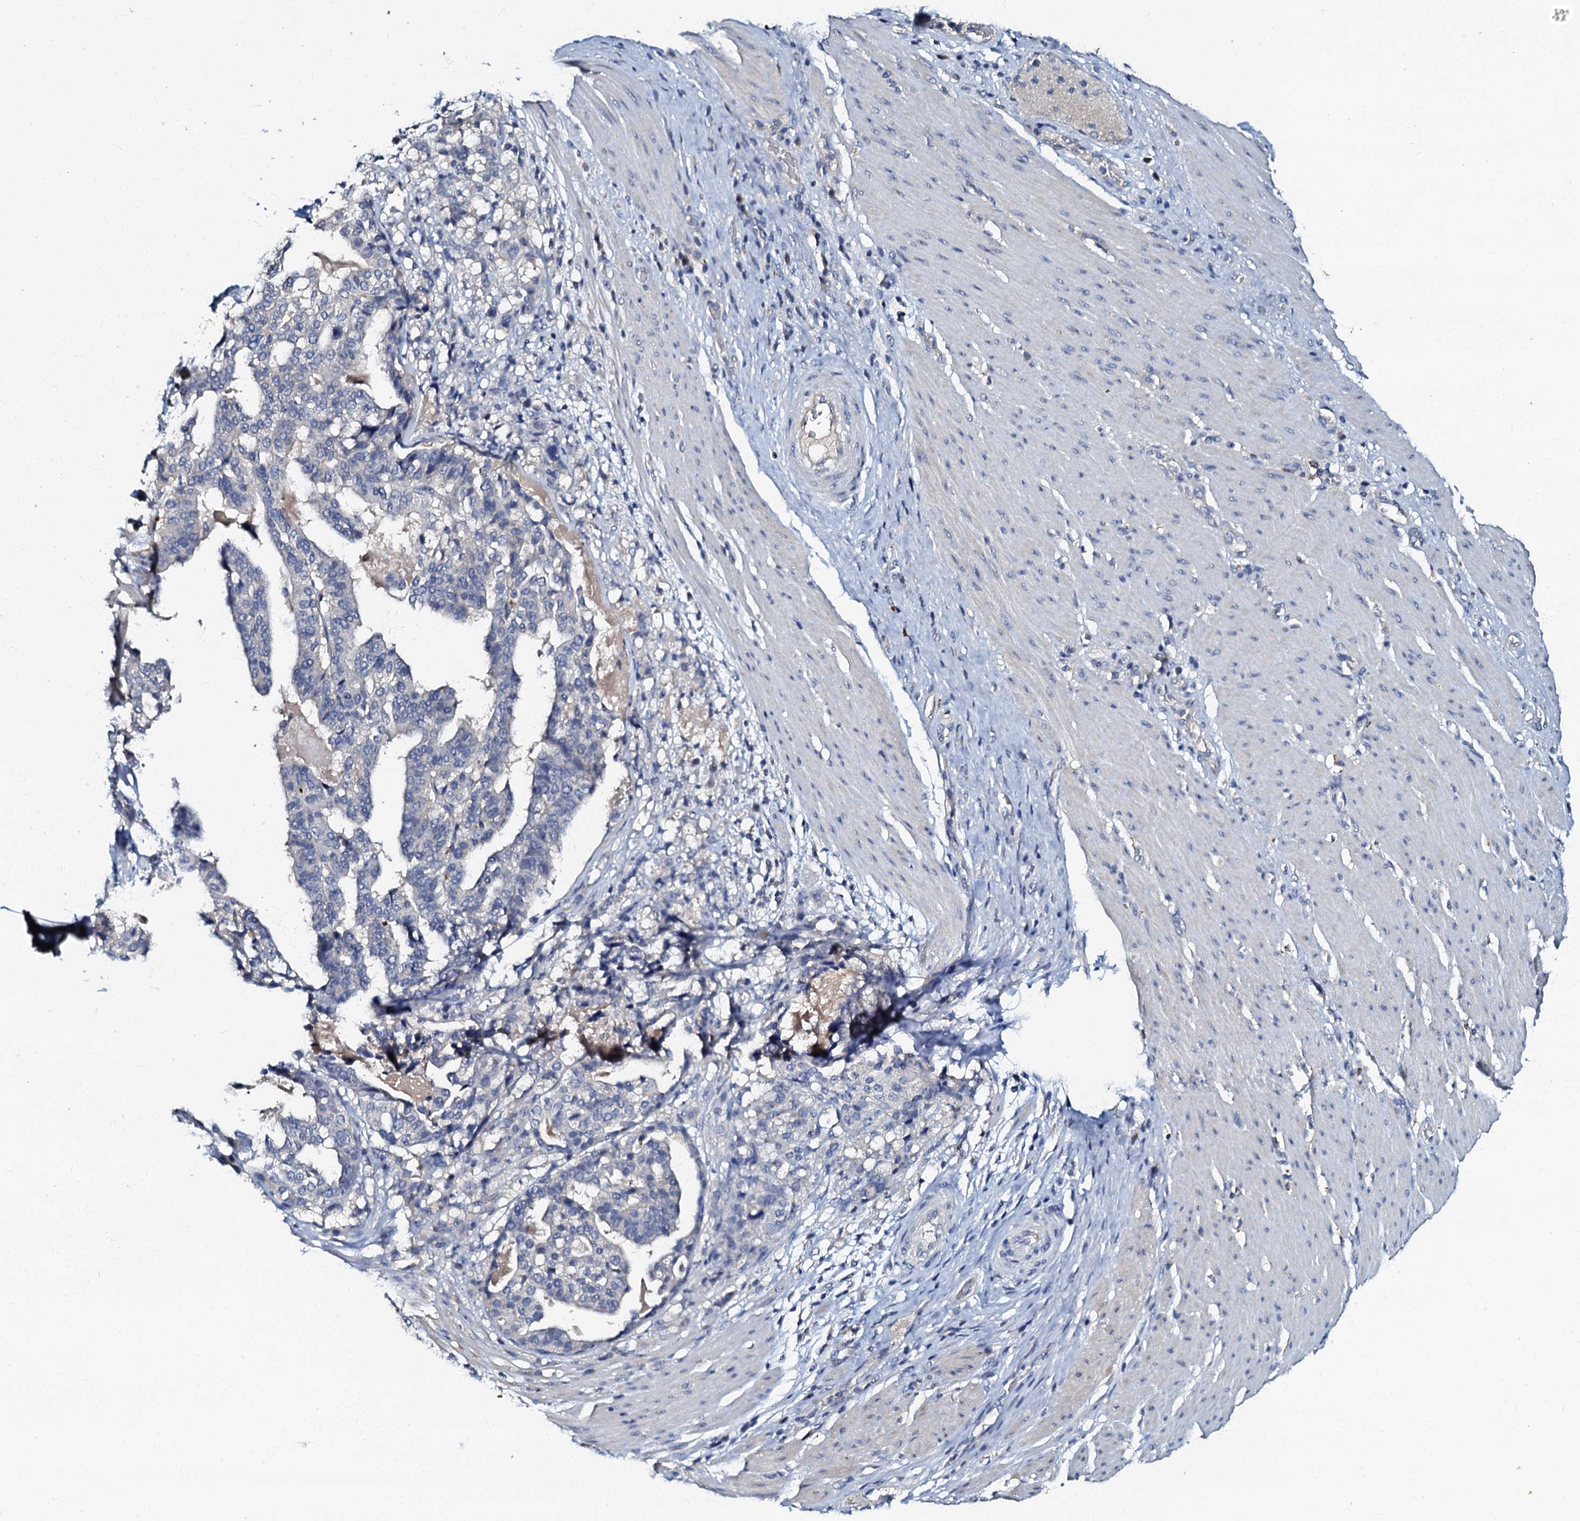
{"staining": {"intensity": "negative", "quantity": "none", "location": "none"}, "tissue": "stomach cancer", "cell_type": "Tumor cells", "image_type": "cancer", "snomed": [{"axis": "morphology", "description": "Adenocarcinoma, NOS"}, {"axis": "topography", "description": "Stomach"}], "caption": "Immunohistochemistry image of neoplastic tissue: human stomach cancer (adenocarcinoma) stained with DAB displays no significant protein expression in tumor cells. (Stains: DAB (3,3'-diaminobenzidine) immunohistochemistry (IHC) with hematoxylin counter stain, Microscopy: brightfield microscopy at high magnification).", "gene": "OLAH", "patient": {"sex": "male", "age": 48}}